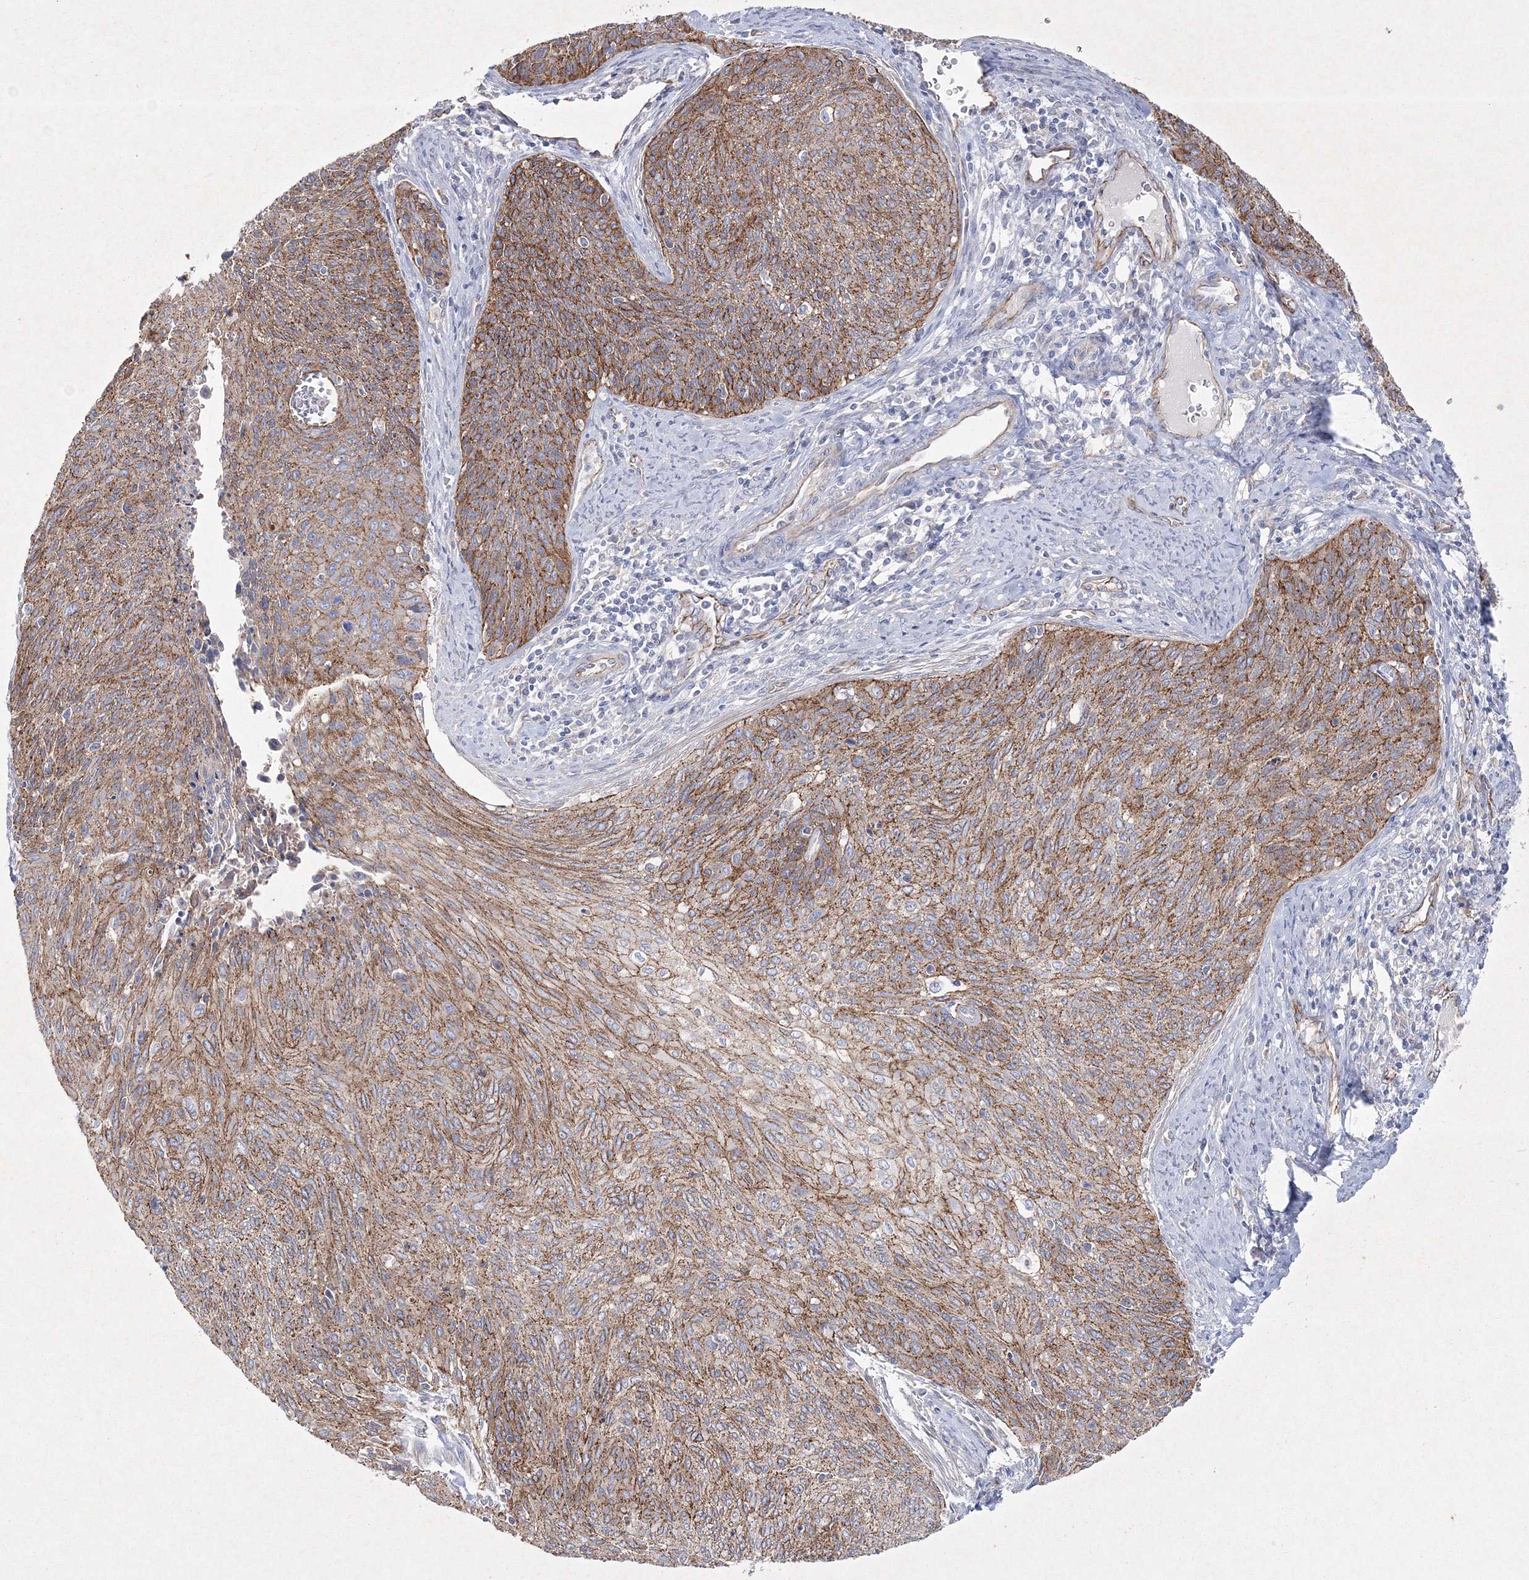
{"staining": {"intensity": "moderate", "quantity": ">75%", "location": "cytoplasmic/membranous"}, "tissue": "cervical cancer", "cell_type": "Tumor cells", "image_type": "cancer", "snomed": [{"axis": "morphology", "description": "Squamous cell carcinoma, NOS"}, {"axis": "topography", "description": "Cervix"}], "caption": "About >75% of tumor cells in cervical cancer (squamous cell carcinoma) exhibit moderate cytoplasmic/membranous protein positivity as visualized by brown immunohistochemical staining.", "gene": "NAA40", "patient": {"sex": "female", "age": 55}}